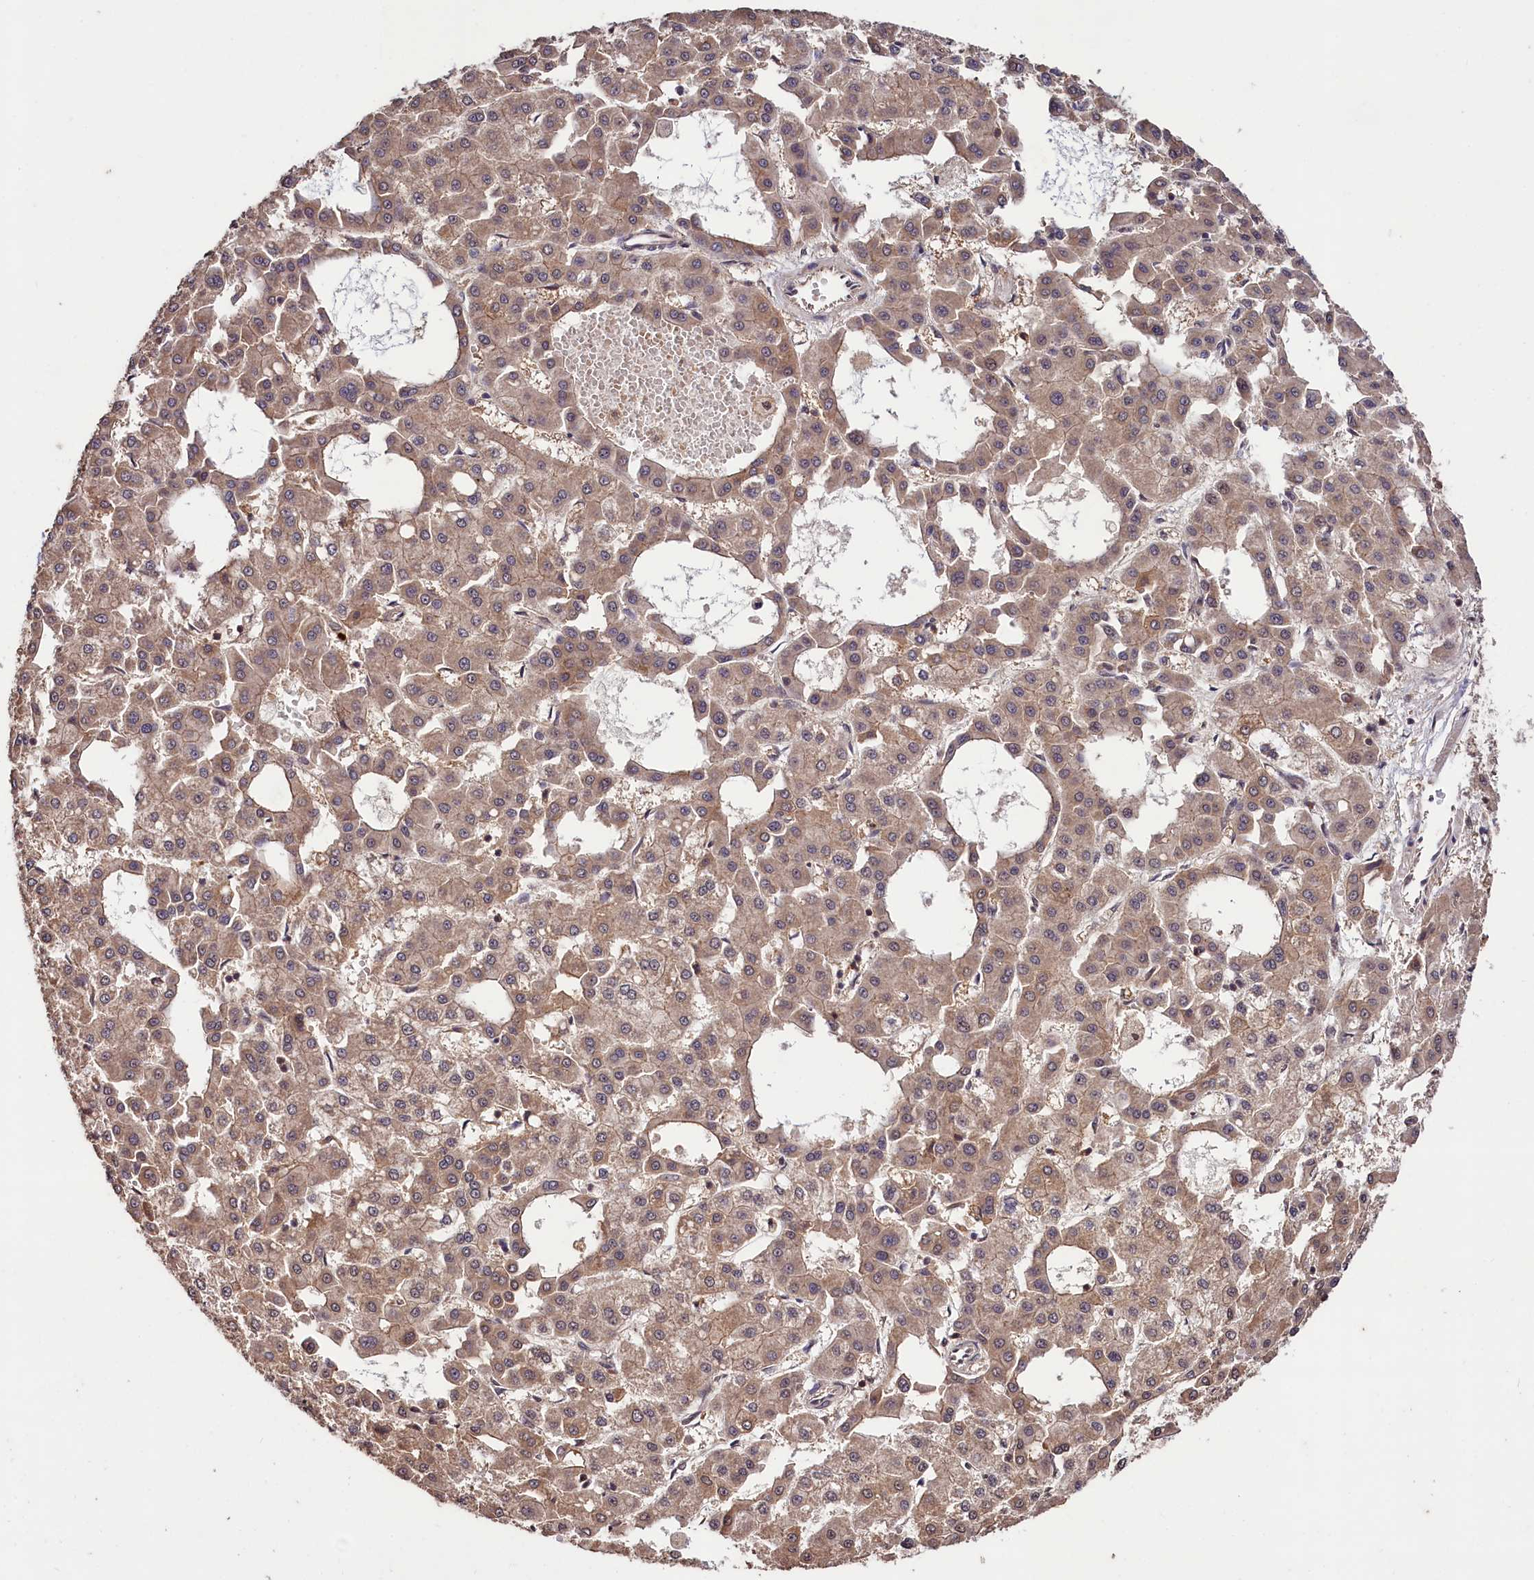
{"staining": {"intensity": "weak", "quantity": ">75%", "location": "cytoplasmic/membranous"}, "tissue": "liver cancer", "cell_type": "Tumor cells", "image_type": "cancer", "snomed": [{"axis": "morphology", "description": "Carcinoma, Hepatocellular, NOS"}, {"axis": "topography", "description": "Liver"}], "caption": "Liver cancer stained with immunohistochemistry exhibits weak cytoplasmic/membranous expression in about >75% of tumor cells.", "gene": "KLRB1", "patient": {"sex": "male", "age": 47}}